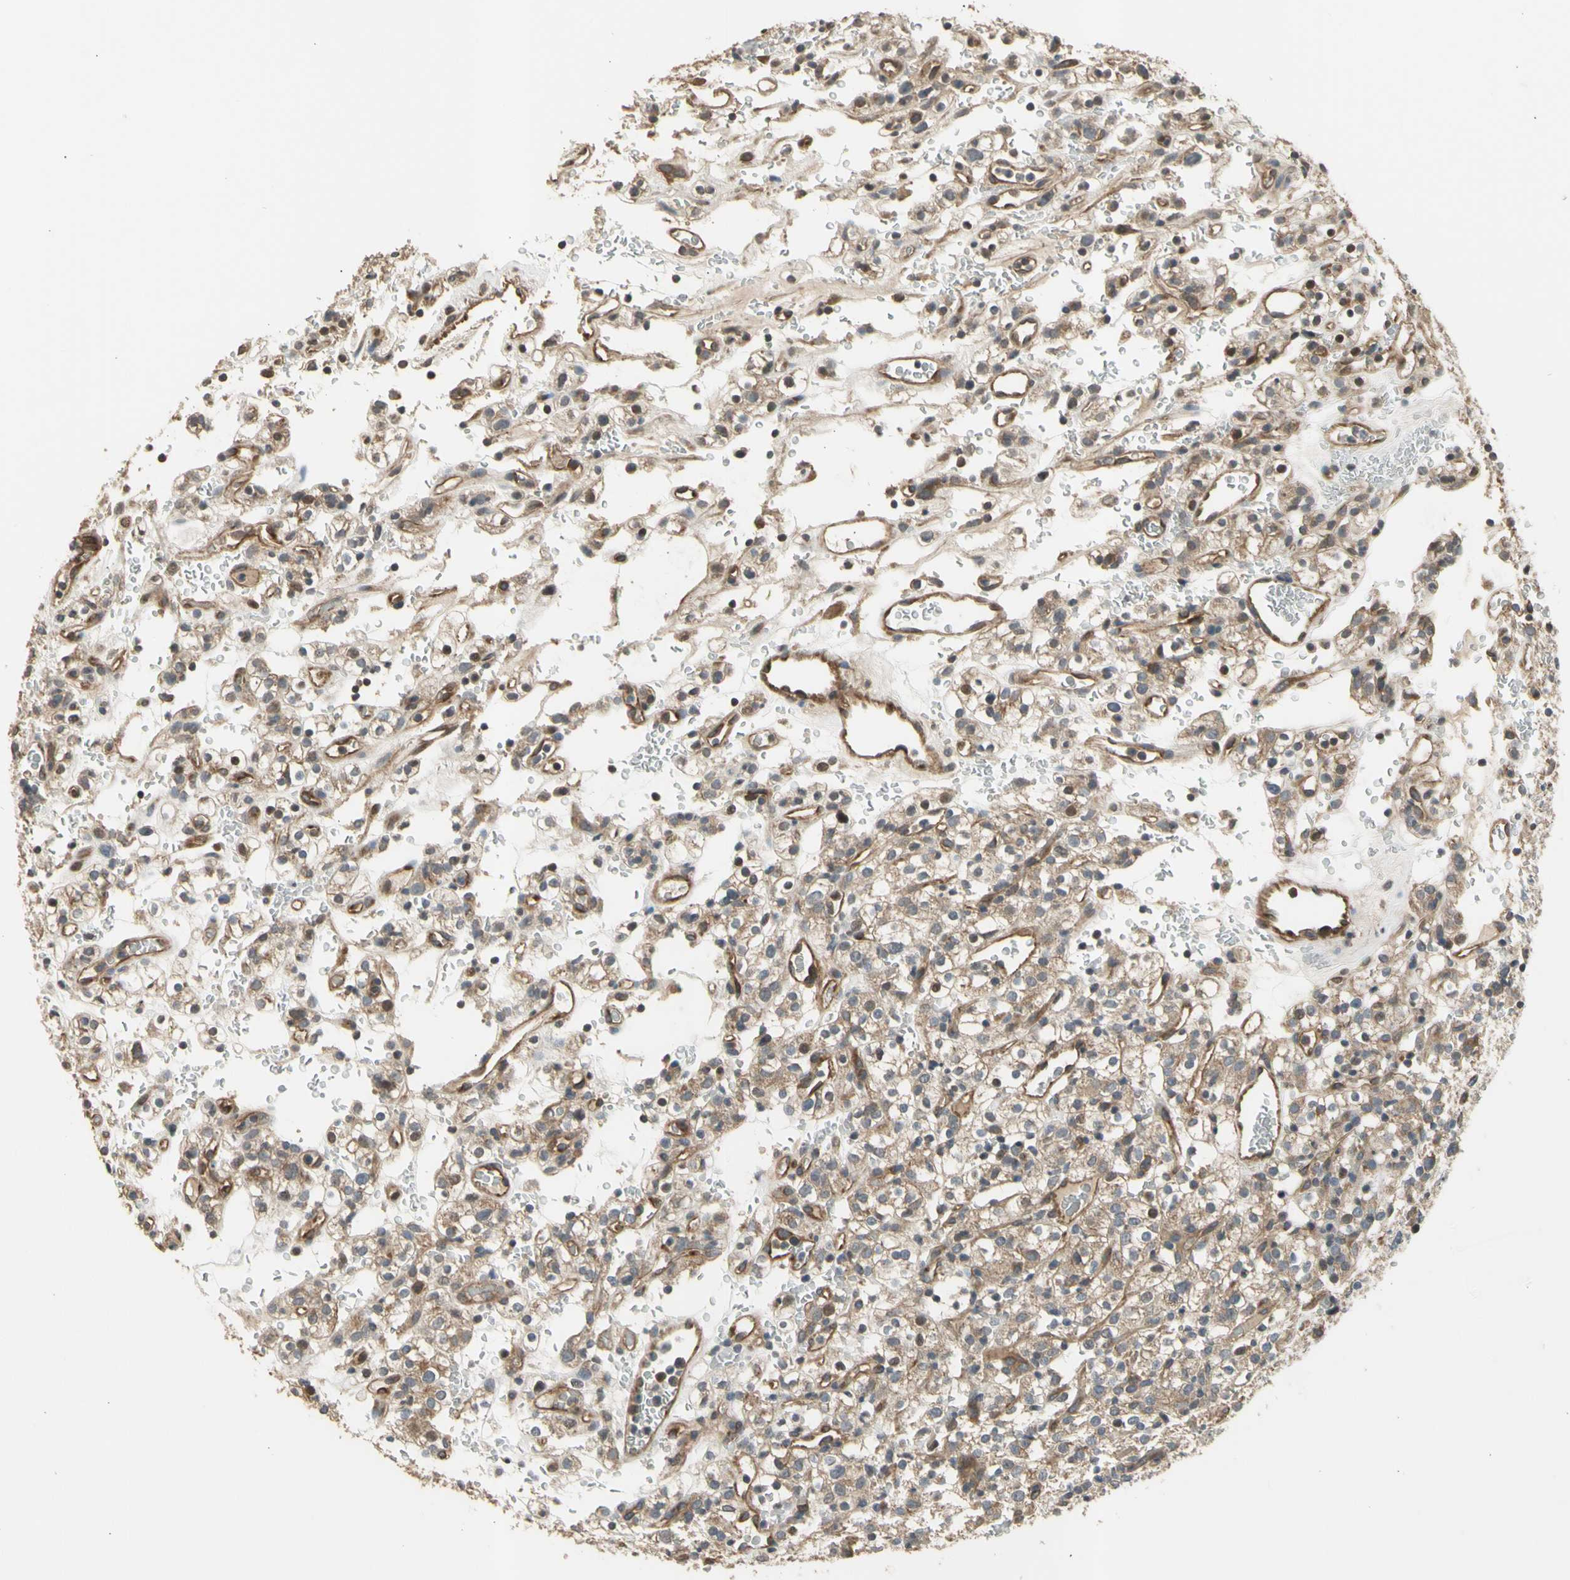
{"staining": {"intensity": "moderate", "quantity": ">75%", "location": "cytoplasmic/membranous"}, "tissue": "renal cancer", "cell_type": "Tumor cells", "image_type": "cancer", "snomed": [{"axis": "morphology", "description": "Normal tissue, NOS"}, {"axis": "morphology", "description": "Adenocarcinoma, NOS"}, {"axis": "topography", "description": "Kidney"}], "caption": "Tumor cells demonstrate medium levels of moderate cytoplasmic/membranous expression in approximately >75% of cells in renal cancer (adenocarcinoma).", "gene": "EFNB2", "patient": {"sex": "female", "age": 72}}